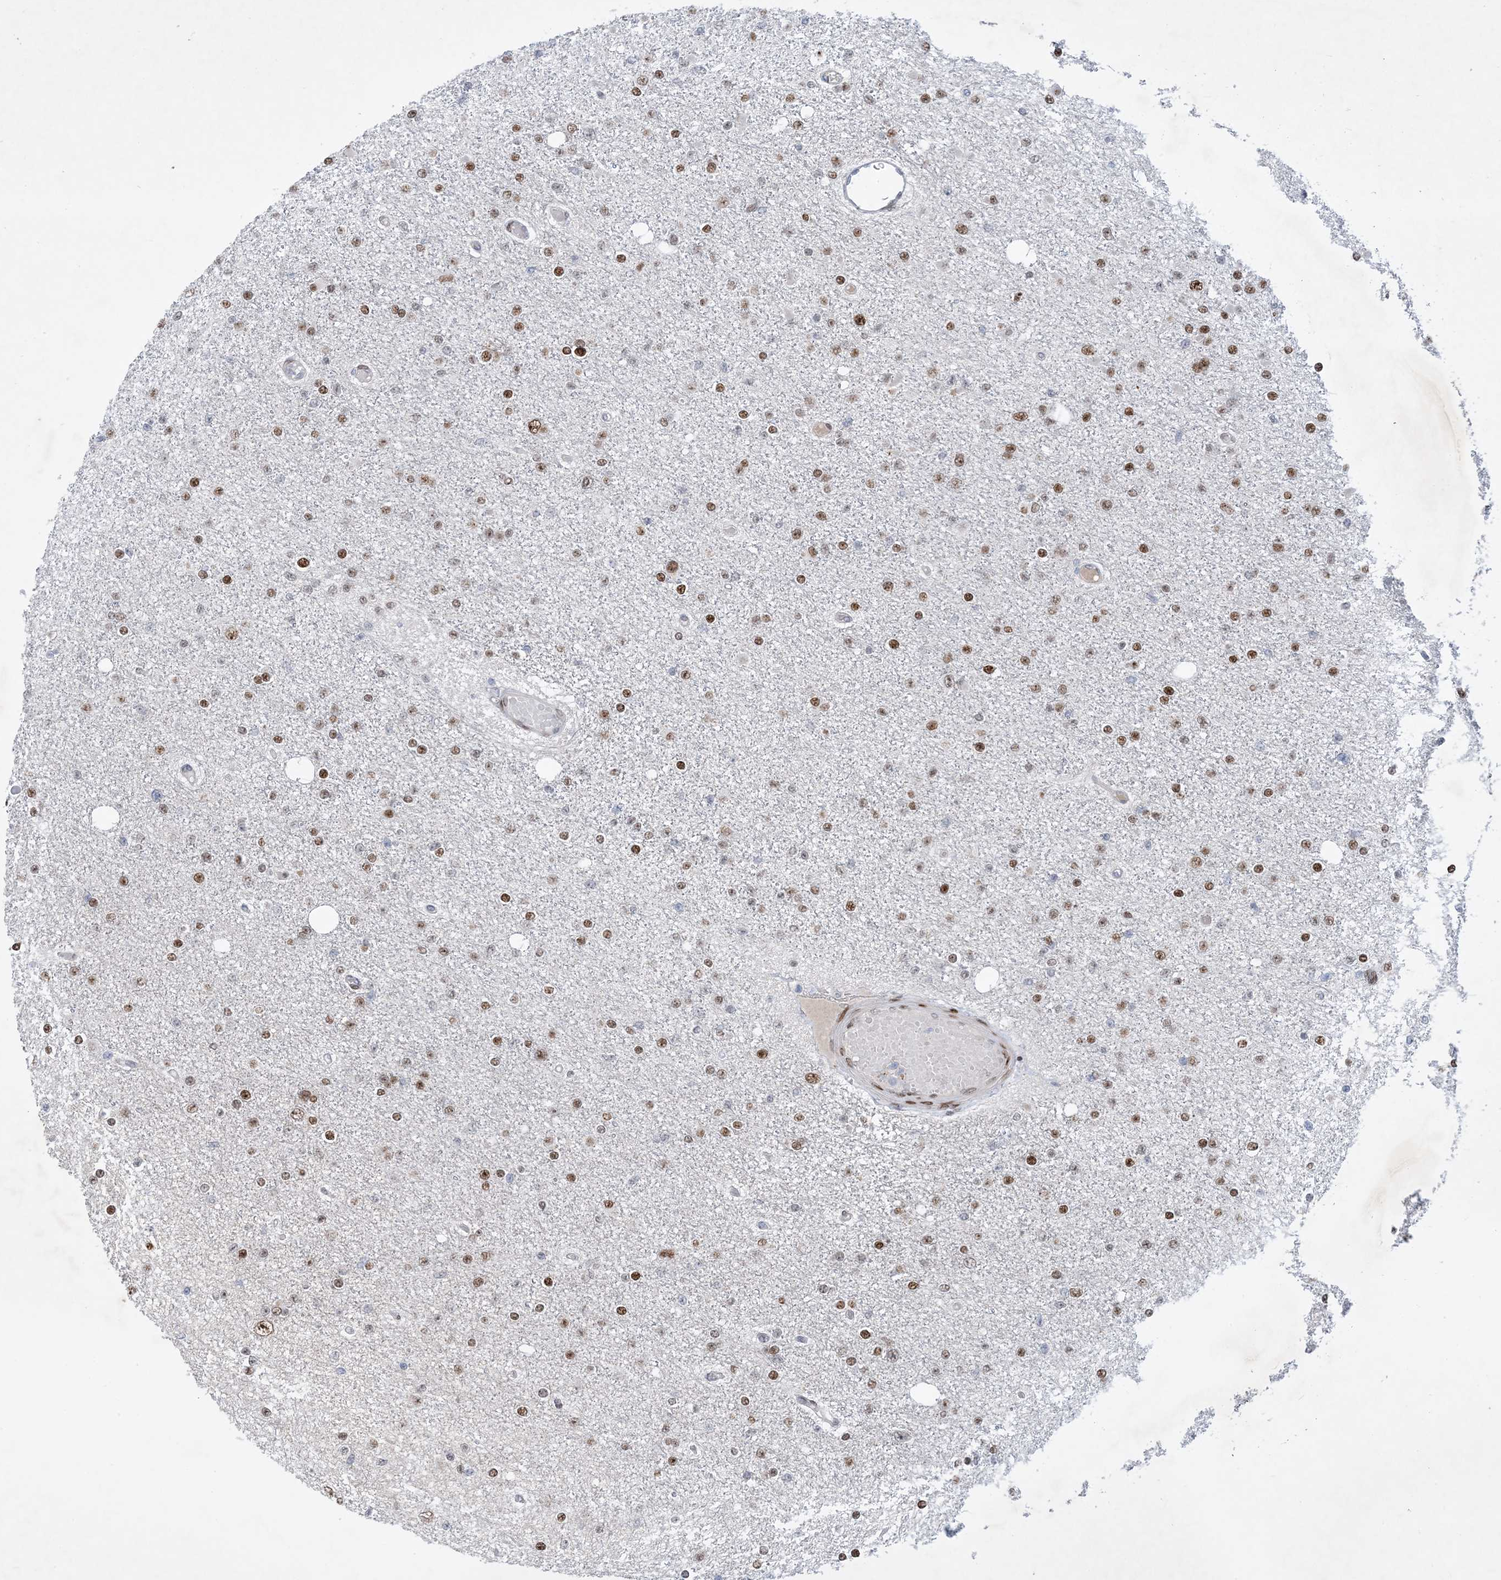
{"staining": {"intensity": "moderate", "quantity": "25%-75%", "location": "nuclear"}, "tissue": "glioma", "cell_type": "Tumor cells", "image_type": "cancer", "snomed": [{"axis": "morphology", "description": "Glioma, malignant, Low grade"}, {"axis": "topography", "description": "Brain"}], "caption": "A high-resolution histopathology image shows immunohistochemistry staining of glioma, which displays moderate nuclear expression in approximately 25%-75% of tumor cells.", "gene": "TSPYL1", "patient": {"sex": "female", "age": 22}}